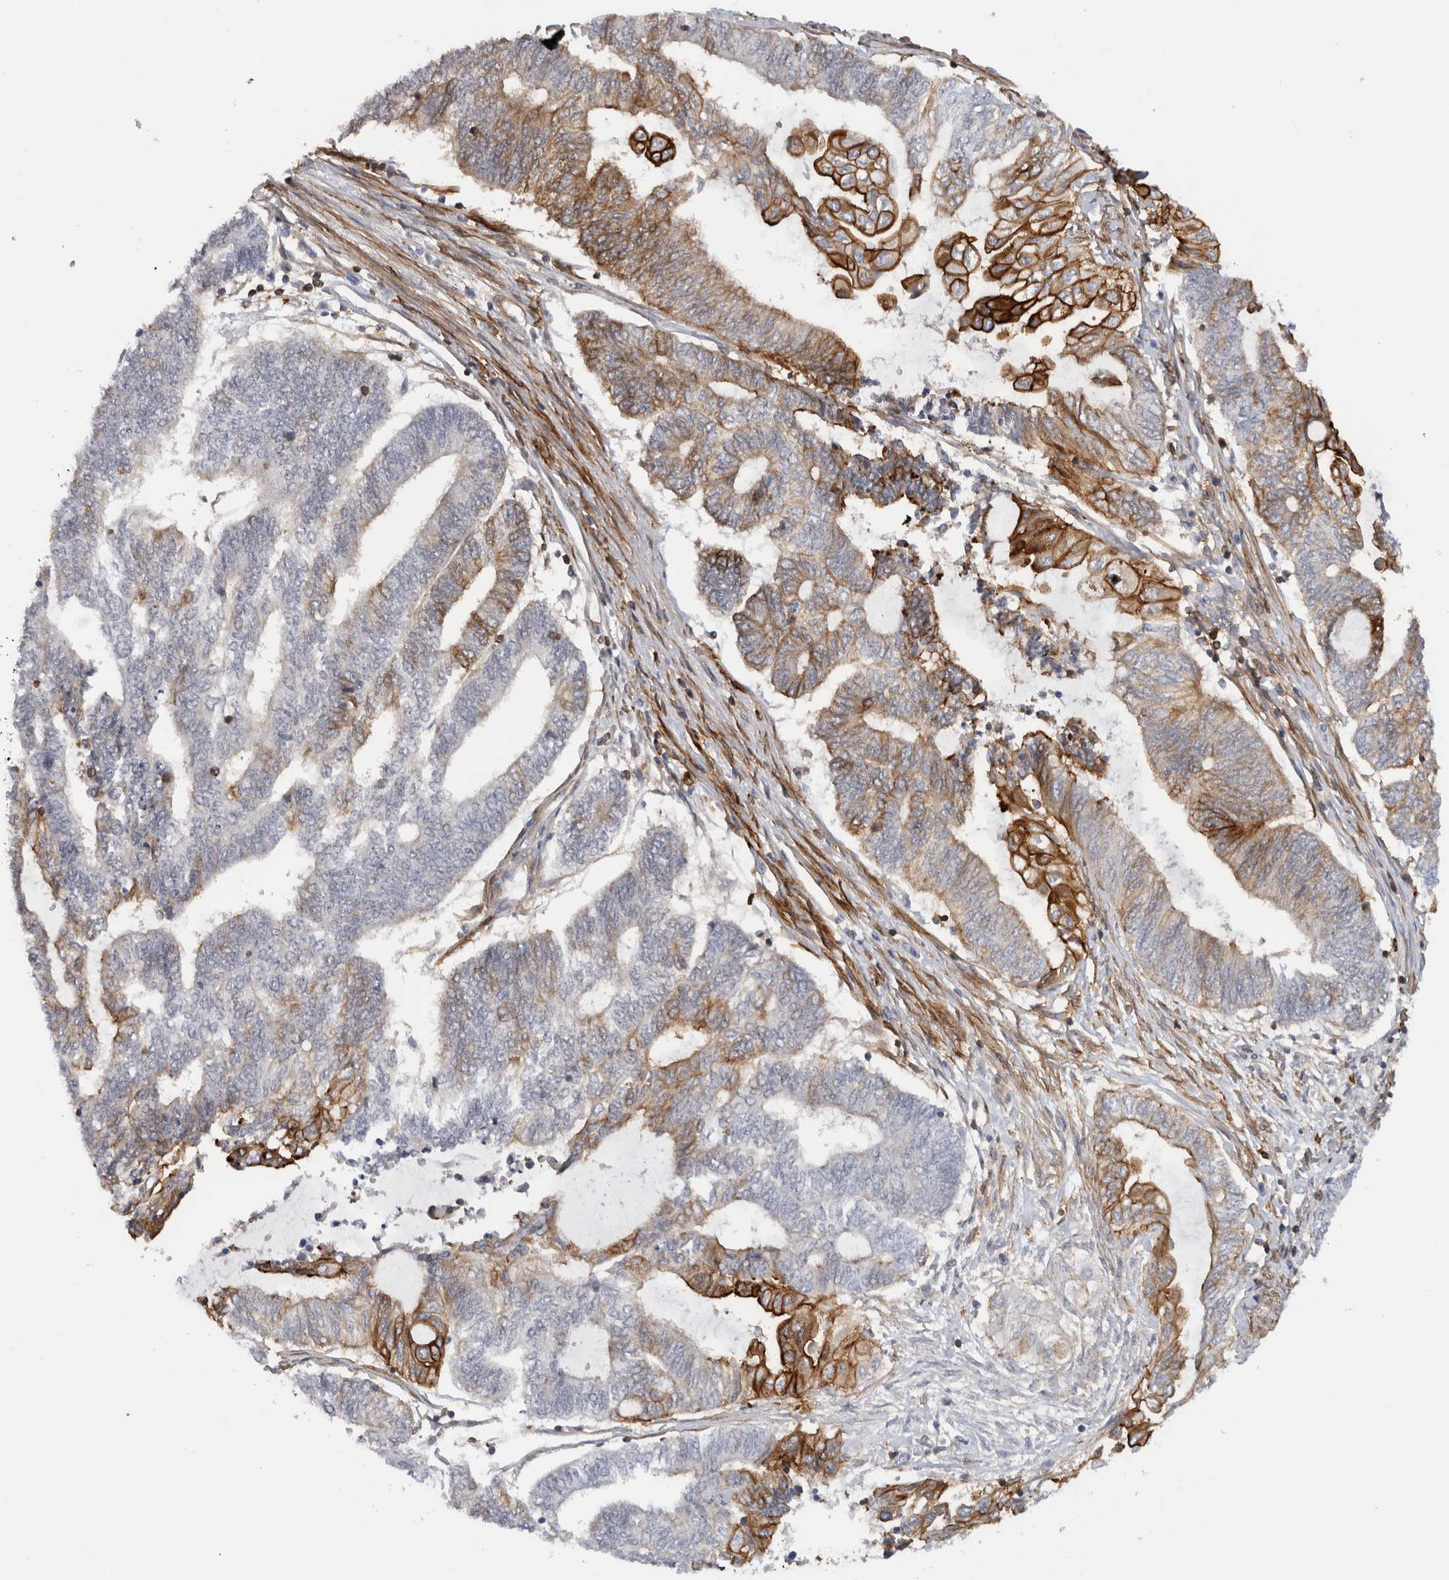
{"staining": {"intensity": "strong", "quantity": "25%-75%", "location": "cytoplasmic/membranous"}, "tissue": "endometrial cancer", "cell_type": "Tumor cells", "image_type": "cancer", "snomed": [{"axis": "morphology", "description": "Adenocarcinoma, NOS"}, {"axis": "topography", "description": "Uterus"}, {"axis": "topography", "description": "Endometrium"}], "caption": "Immunohistochemical staining of human adenocarcinoma (endometrial) displays high levels of strong cytoplasmic/membranous expression in about 25%-75% of tumor cells.", "gene": "AHNAK", "patient": {"sex": "female", "age": 70}}